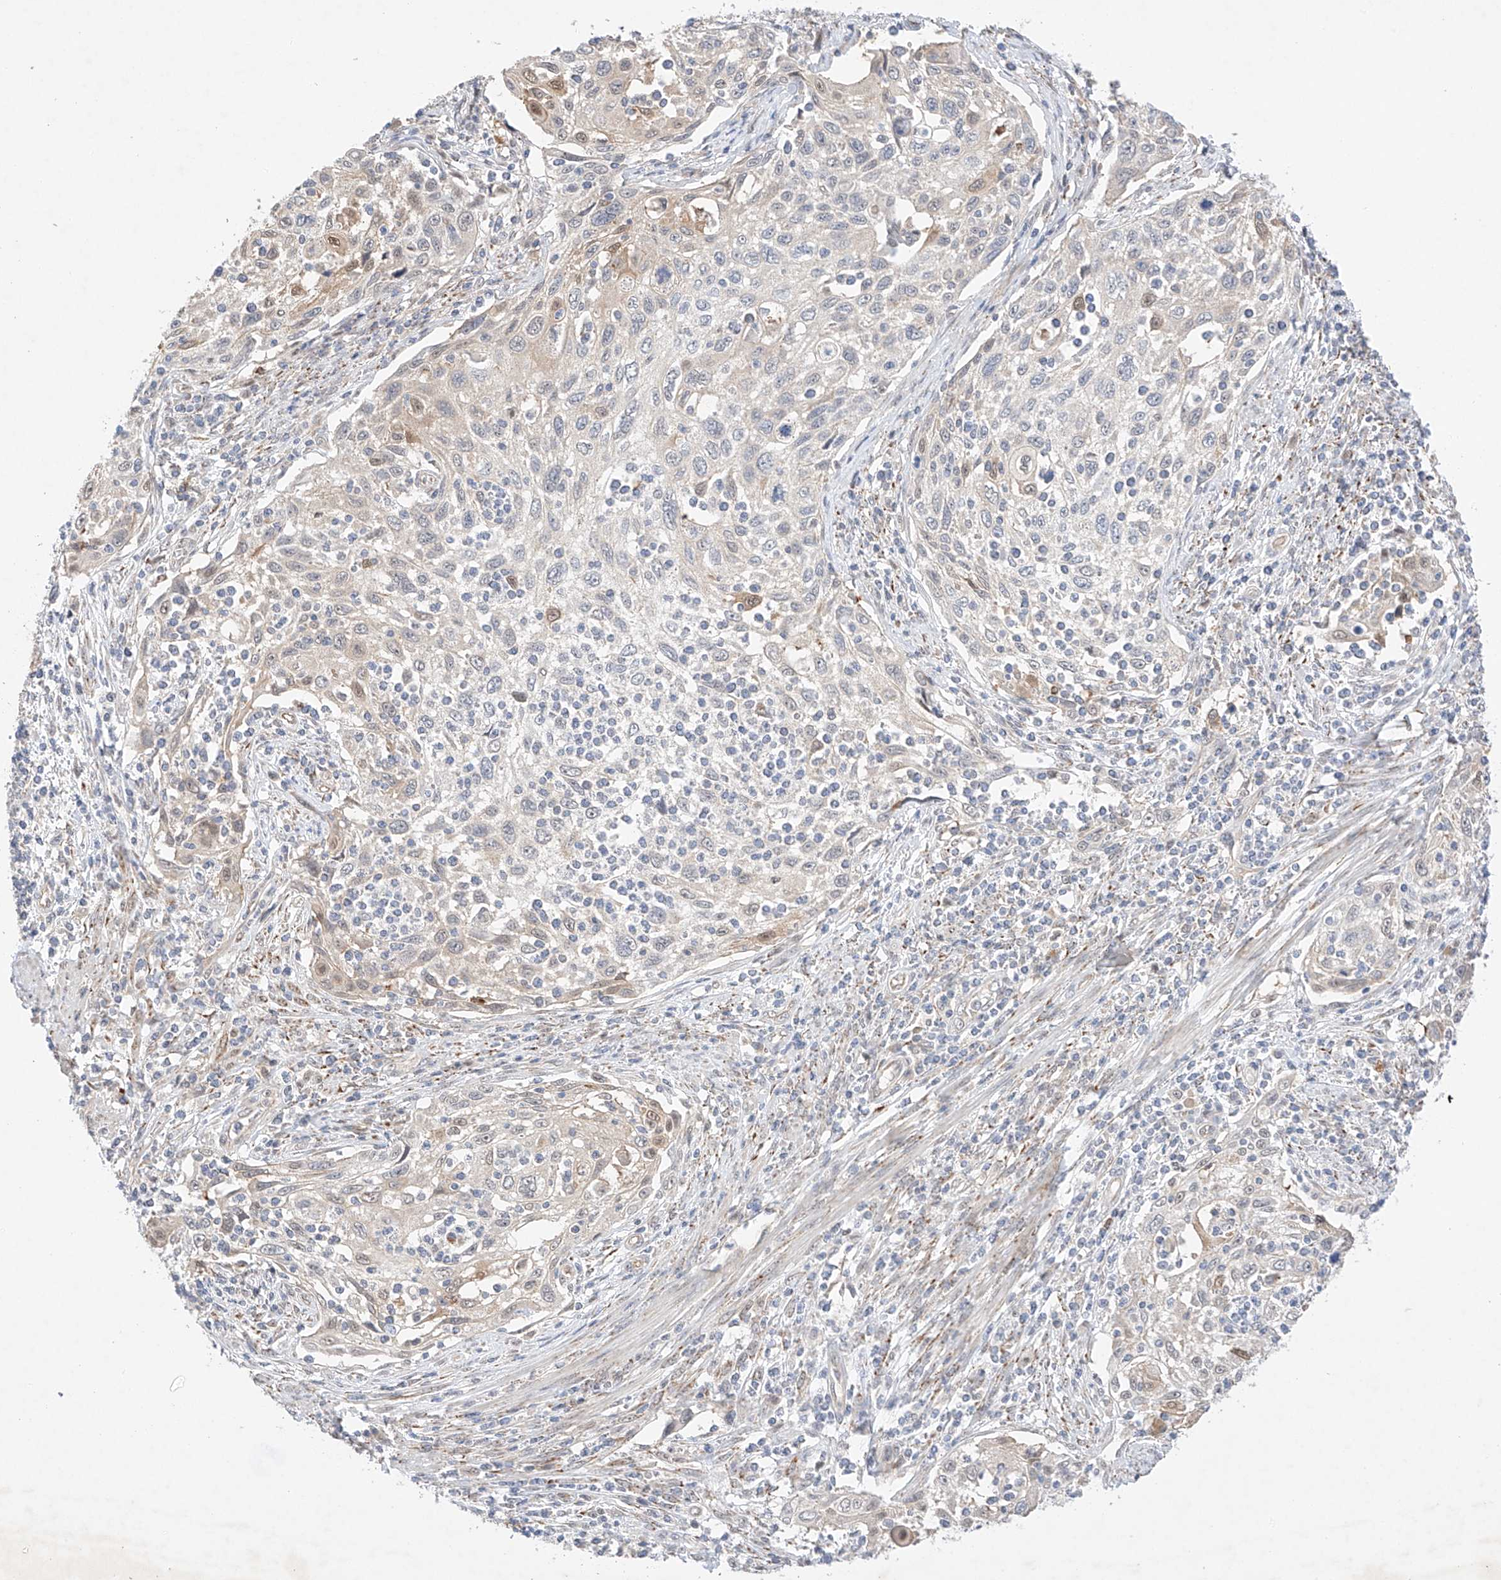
{"staining": {"intensity": "weak", "quantity": "<25%", "location": "cytoplasmic/membranous"}, "tissue": "cervical cancer", "cell_type": "Tumor cells", "image_type": "cancer", "snomed": [{"axis": "morphology", "description": "Squamous cell carcinoma, NOS"}, {"axis": "topography", "description": "Cervix"}], "caption": "Cervical squamous cell carcinoma was stained to show a protein in brown. There is no significant expression in tumor cells.", "gene": "IL22RA2", "patient": {"sex": "female", "age": 70}}